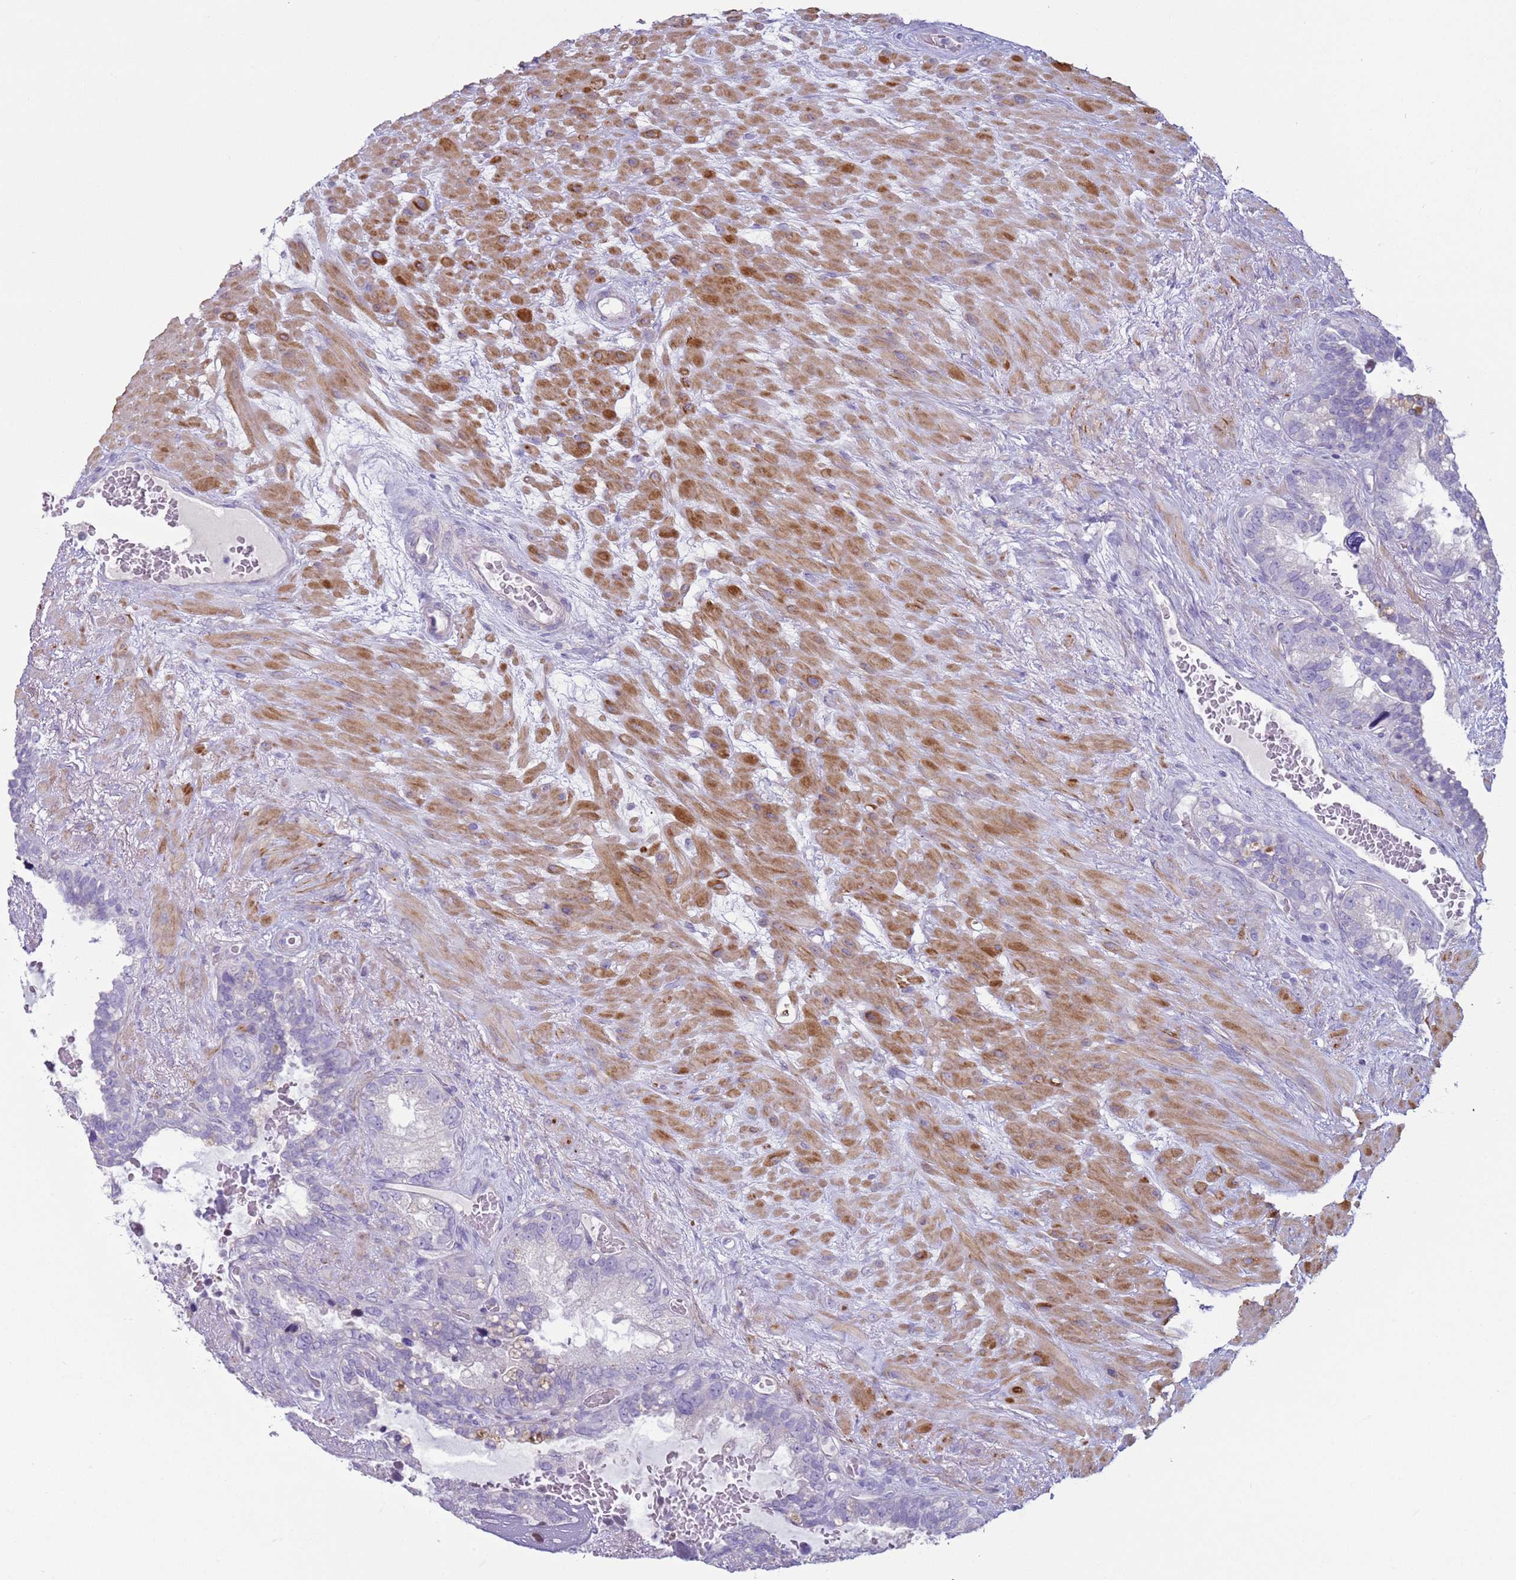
{"staining": {"intensity": "negative", "quantity": "none", "location": "none"}, "tissue": "seminal vesicle", "cell_type": "Glandular cells", "image_type": "normal", "snomed": [{"axis": "morphology", "description": "Normal tissue, NOS"}, {"axis": "topography", "description": "Seminal veicle"}], "caption": "Immunohistochemistry photomicrograph of unremarkable human seminal vesicle stained for a protein (brown), which reveals no positivity in glandular cells.", "gene": "NPAP1", "patient": {"sex": "male", "age": 80}}